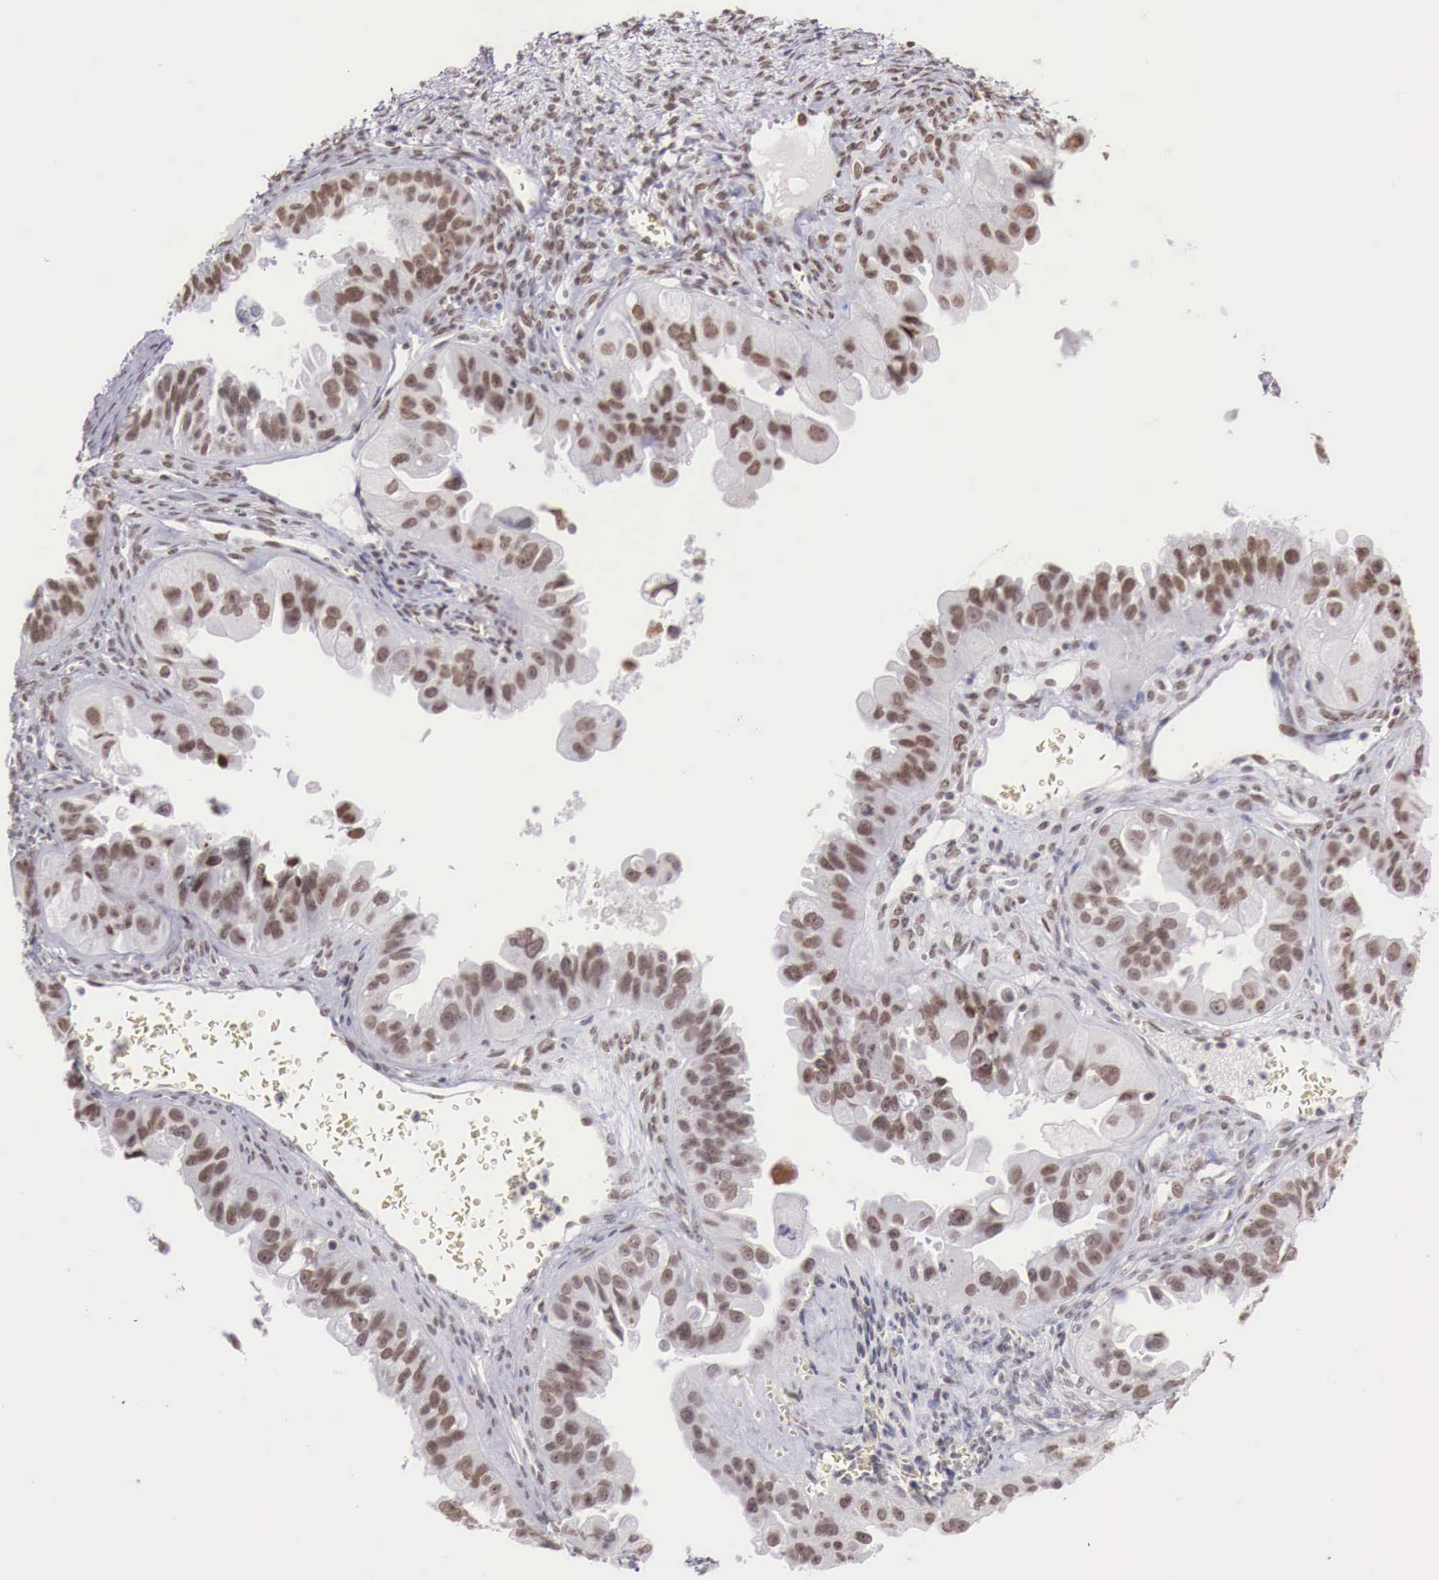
{"staining": {"intensity": "weak", "quantity": "25%-75%", "location": "nuclear"}, "tissue": "ovarian cancer", "cell_type": "Tumor cells", "image_type": "cancer", "snomed": [{"axis": "morphology", "description": "Carcinoma, endometroid"}, {"axis": "topography", "description": "Ovary"}], "caption": "DAB (3,3'-diaminobenzidine) immunohistochemical staining of human ovarian cancer (endometroid carcinoma) displays weak nuclear protein staining in approximately 25%-75% of tumor cells.", "gene": "PHF14", "patient": {"sex": "female", "age": 85}}